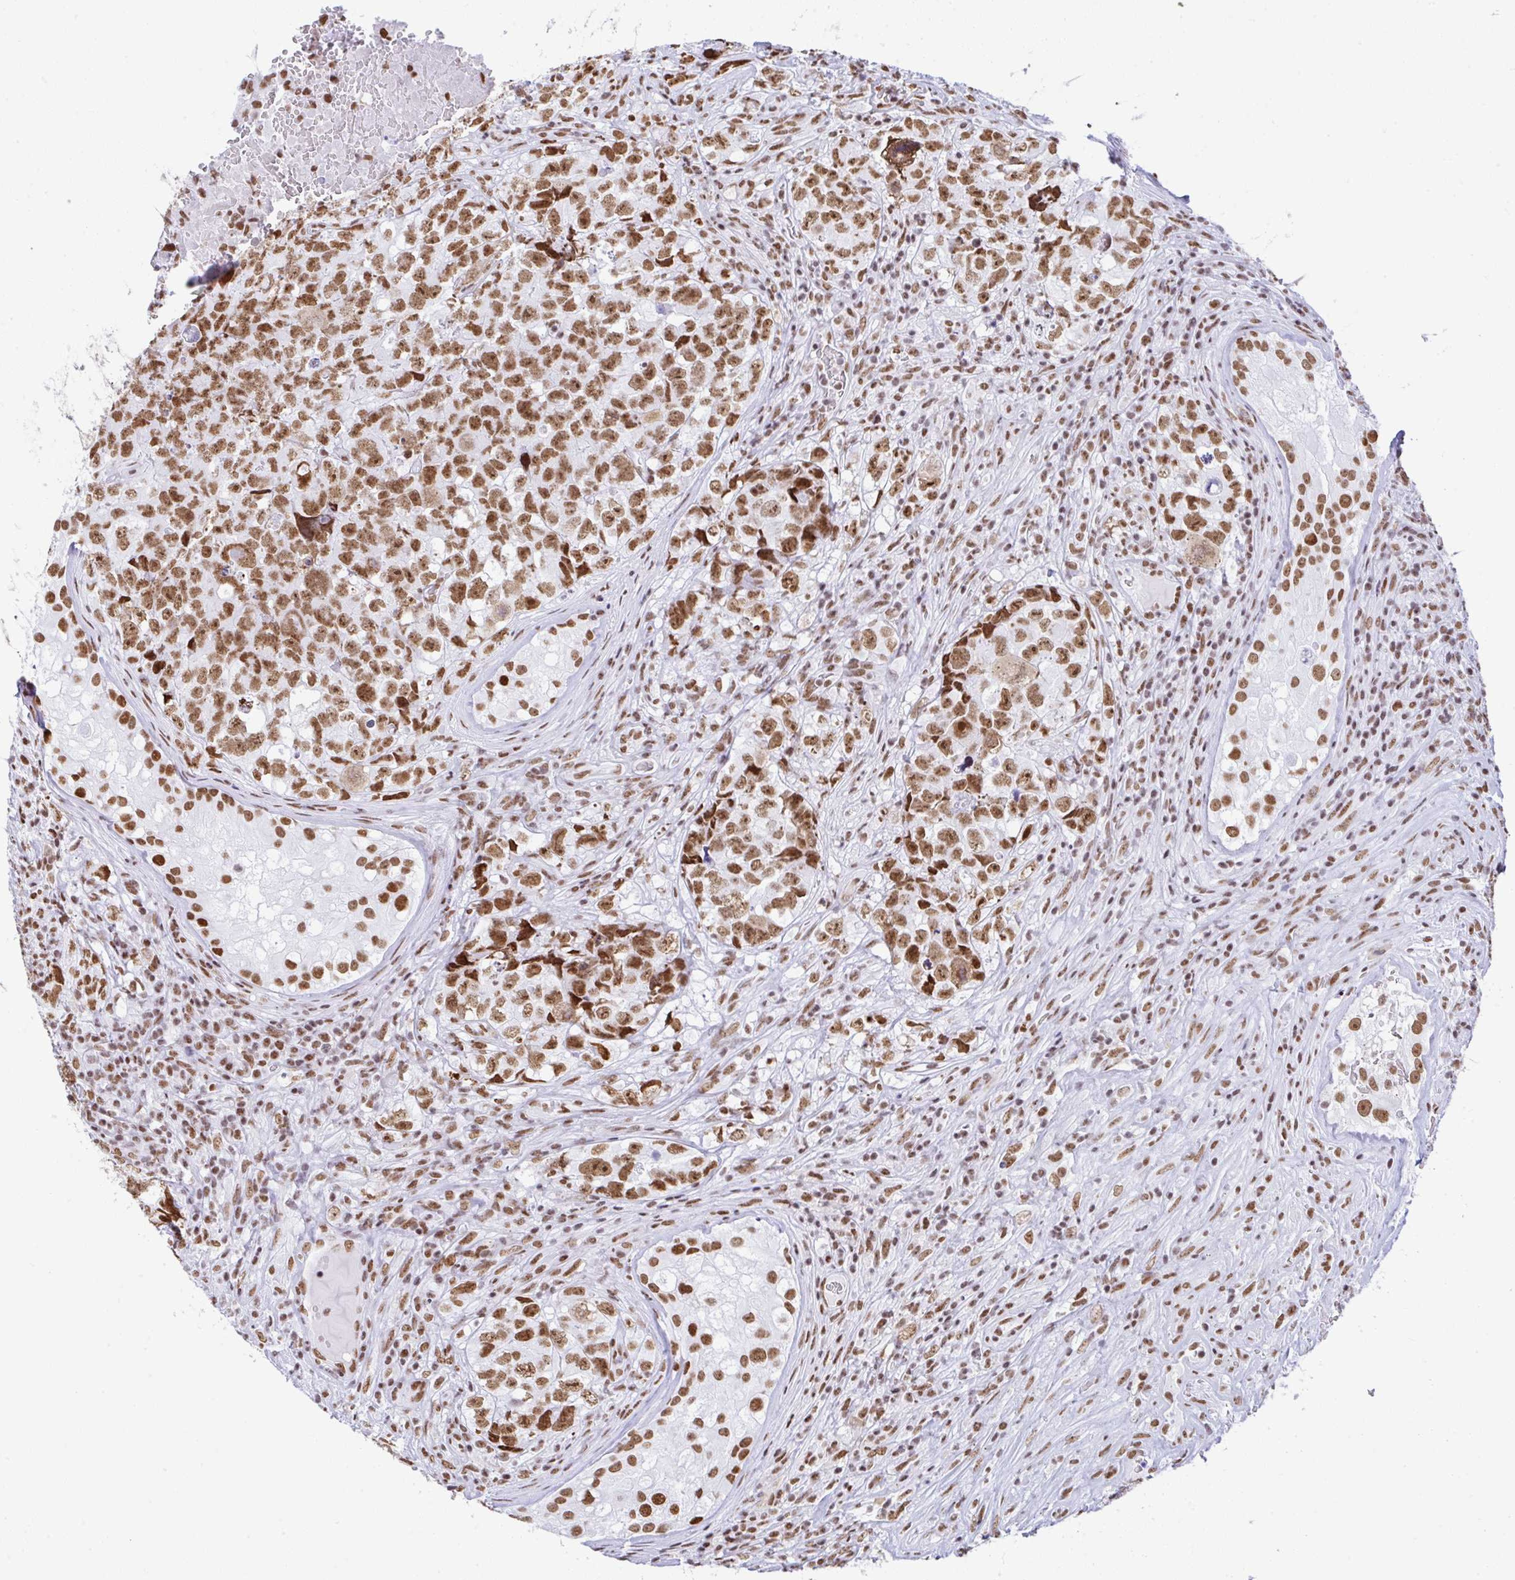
{"staining": {"intensity": "moderate", "quantity": "25%-75%", "location": "nuclear"}, "tissue": "testis cancer", "cell_type": "Tumor cells", "image_type": "cancer", "snomed": [{"axis": "morphology", "description": "Carcinoma, Embryonal, NOS"}, {"axis": "topography", "description": "Testis"}], "caption": "Human testis cancer stained with a protein marker reveals moderate staining in tumor cells.", "gene": "DDX52", "patient": {"sex": "male", "age": 18}}